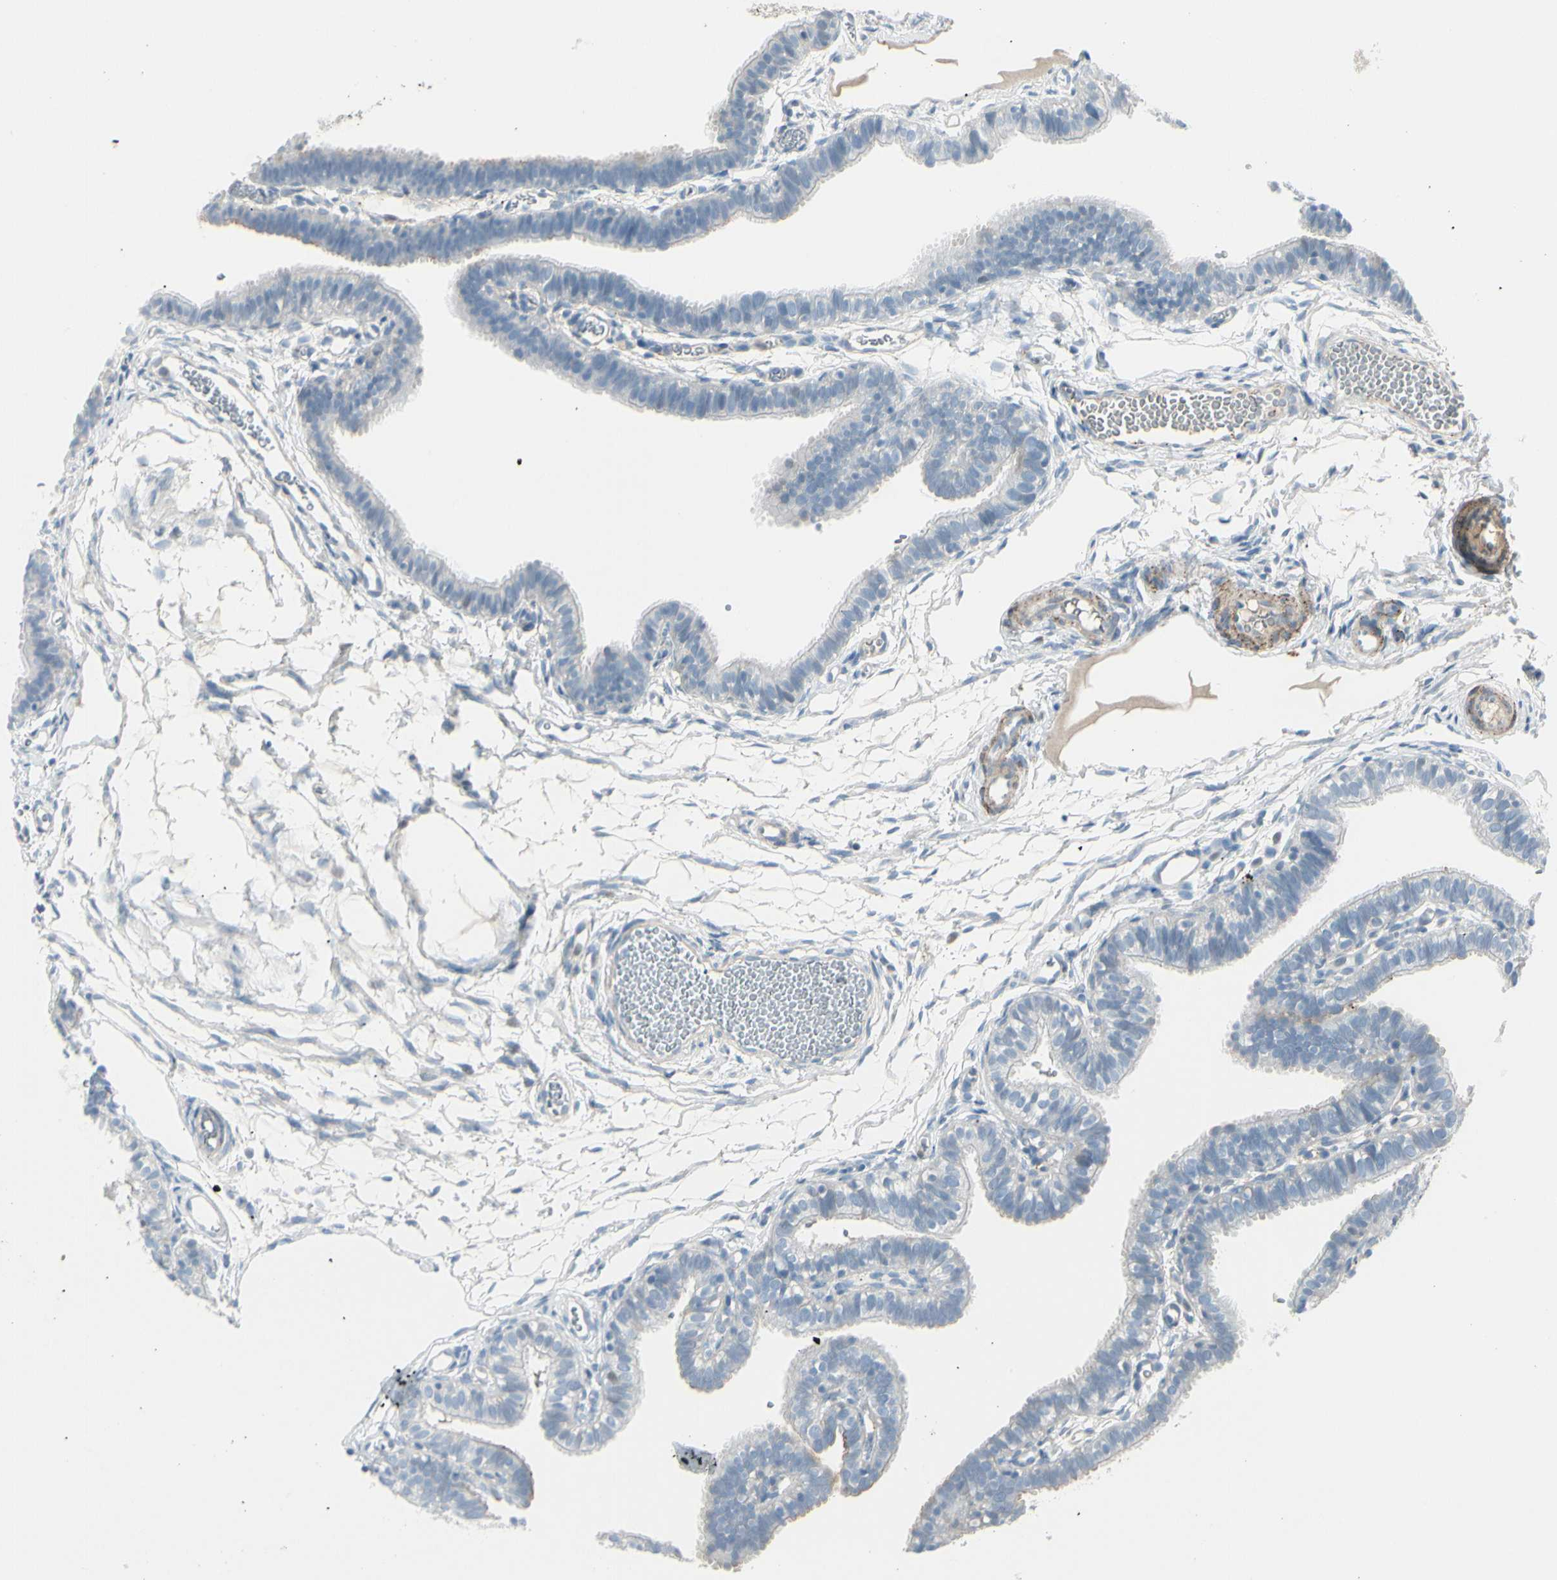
{"staining": {"intensity": "negative", "quantity": "none", "location": "none"}, "tissue": "fallopian tube", "cell_type": "Glandular cells", "image_type": "normal", "snomed": [{"axis": "morphology", "description": "Normal tissue, NOS"}, {"axis": "topography", "description": "Fallopian tube"}, {"axis": "topography", "description": "Placenta"}], "caption": "There is no significant staining in glandular cells of fallopian tube. (DAB (3,3'-diaminobenzidine) immunohistochemistry (IHC) with hematoxylin counter stain).", "gene": "CACNA2D1", "patient": {"sex": "female", "age": 34}}